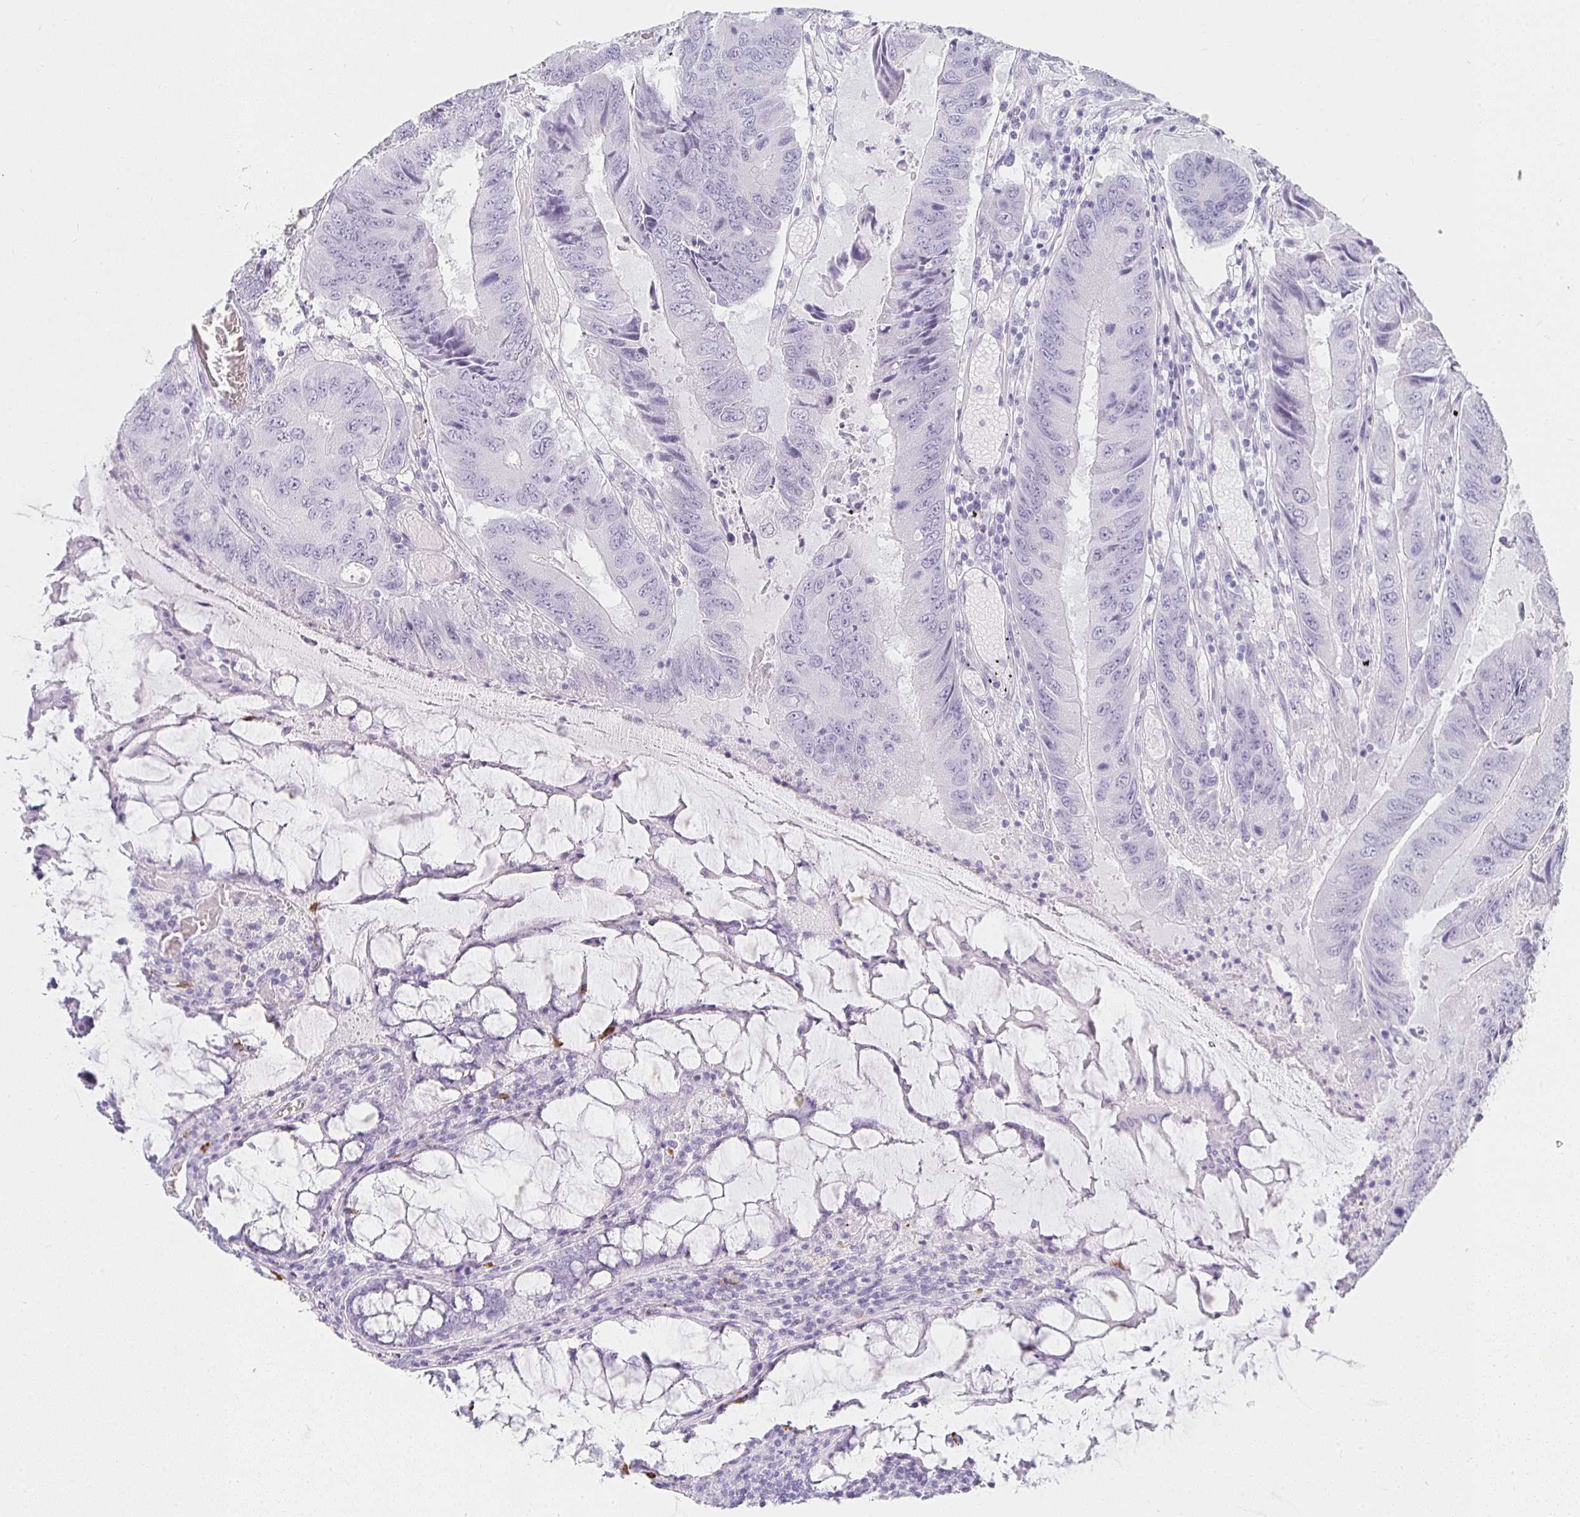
{"staining": {"intensity": "negative", "quantity": "none", "location": "none"}, "tissue": "colorectal cancer", "cell_type": "Tumor cells", "image_type": "cancer", "snomed": [{"axis": "morphology", "description": "Adenocarcinoma, NOS"}, {"axis": "topography", "description": "Colon"}], "caption": "The image reveals no staining of tumor cells in adenocarcinoma (colorectal). The staining is performed using DAB (3,3'-diaminobenzidine) brown chromogen with nuclei counter-stained in using hematoxylin.", "gene": "TPSD1", "patient": {"sex": "male", "age": 53}}